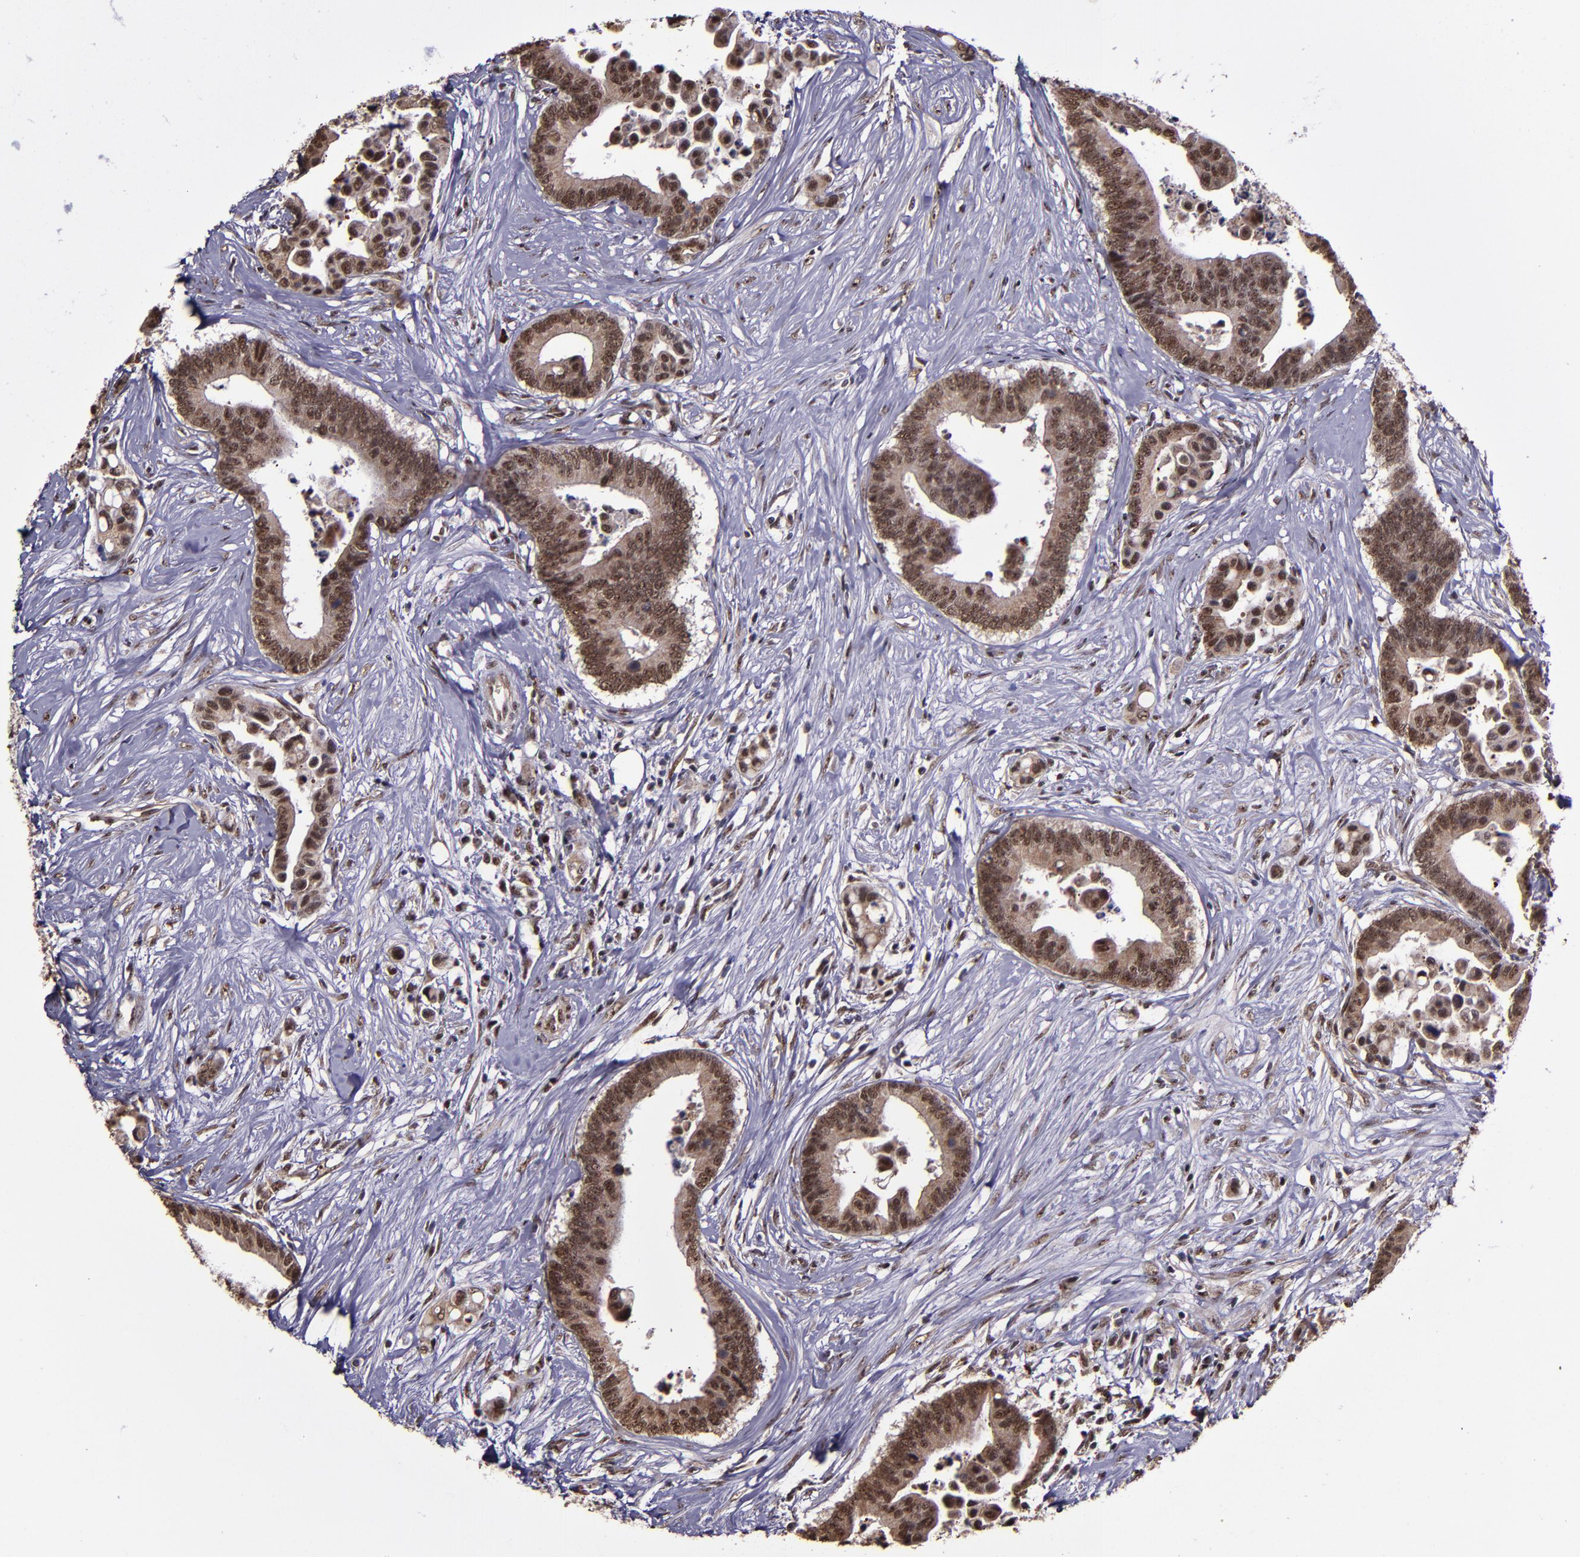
{"staining": {"intensity": "moderate", "quantity": ">75%", "location": "cytoplasmic/membranous,nuclear"}, "tissue": "colorectal cancer", "cell_type": "Tumor cells", "image_type": "cancer", "snomed": [{"axis": "morphology", "description": "Adenocarcinoma, NOS"}, {"axis": "topography", "description": "Colon"}], "caption": "Immunohistochemistry (IHC) of colorectal cancer exhibits medium levels of moderate cytoplasmic/membranous and nuclear positivity in approximately >75% of tumor cells. (brown staining indicates protein expression, while blue staining denotes nuclei).", "gene": "CECR2", "patient": {"sex": "male", "age": 82}}